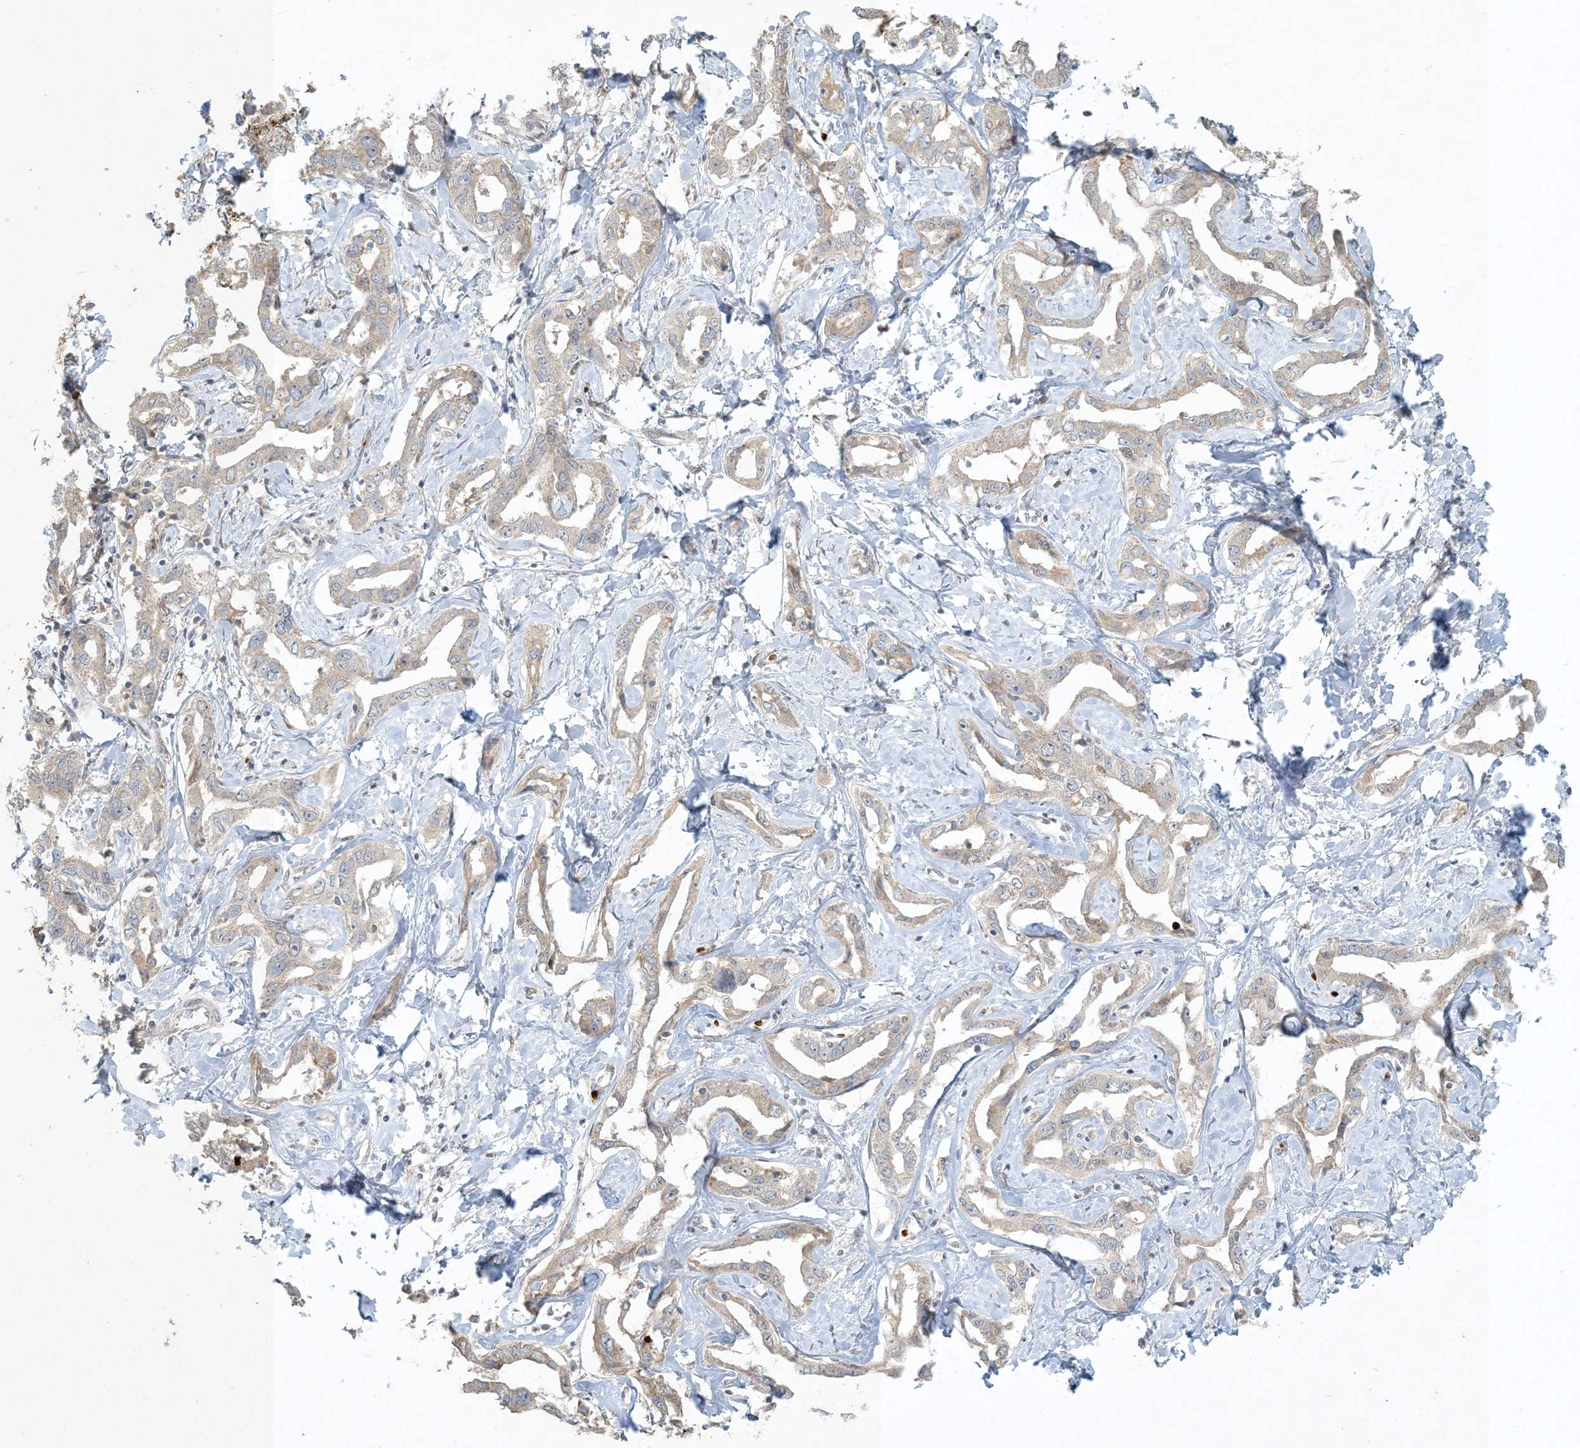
{"staining": {"intensity": "weak", "quantity": "25%-75%", "location": "cytoplasmic/membranous"}, "tissue": "liver cancer", "cell_type": "Tumor cells", "image_type": "cancer", "snomed": [{"axis": "morphology", "description": "Cholangiocarcinoma"}, {"axis": "topography", "description": "Liver"}], "caption": "This is a photomicrograph of IHC staining of liver cancer, which shows weak expression in the cytoplasmic/membranous of tumor cells.", "gene": "CTDNEP1", "patient": {"sex": "male", "age": 59}}